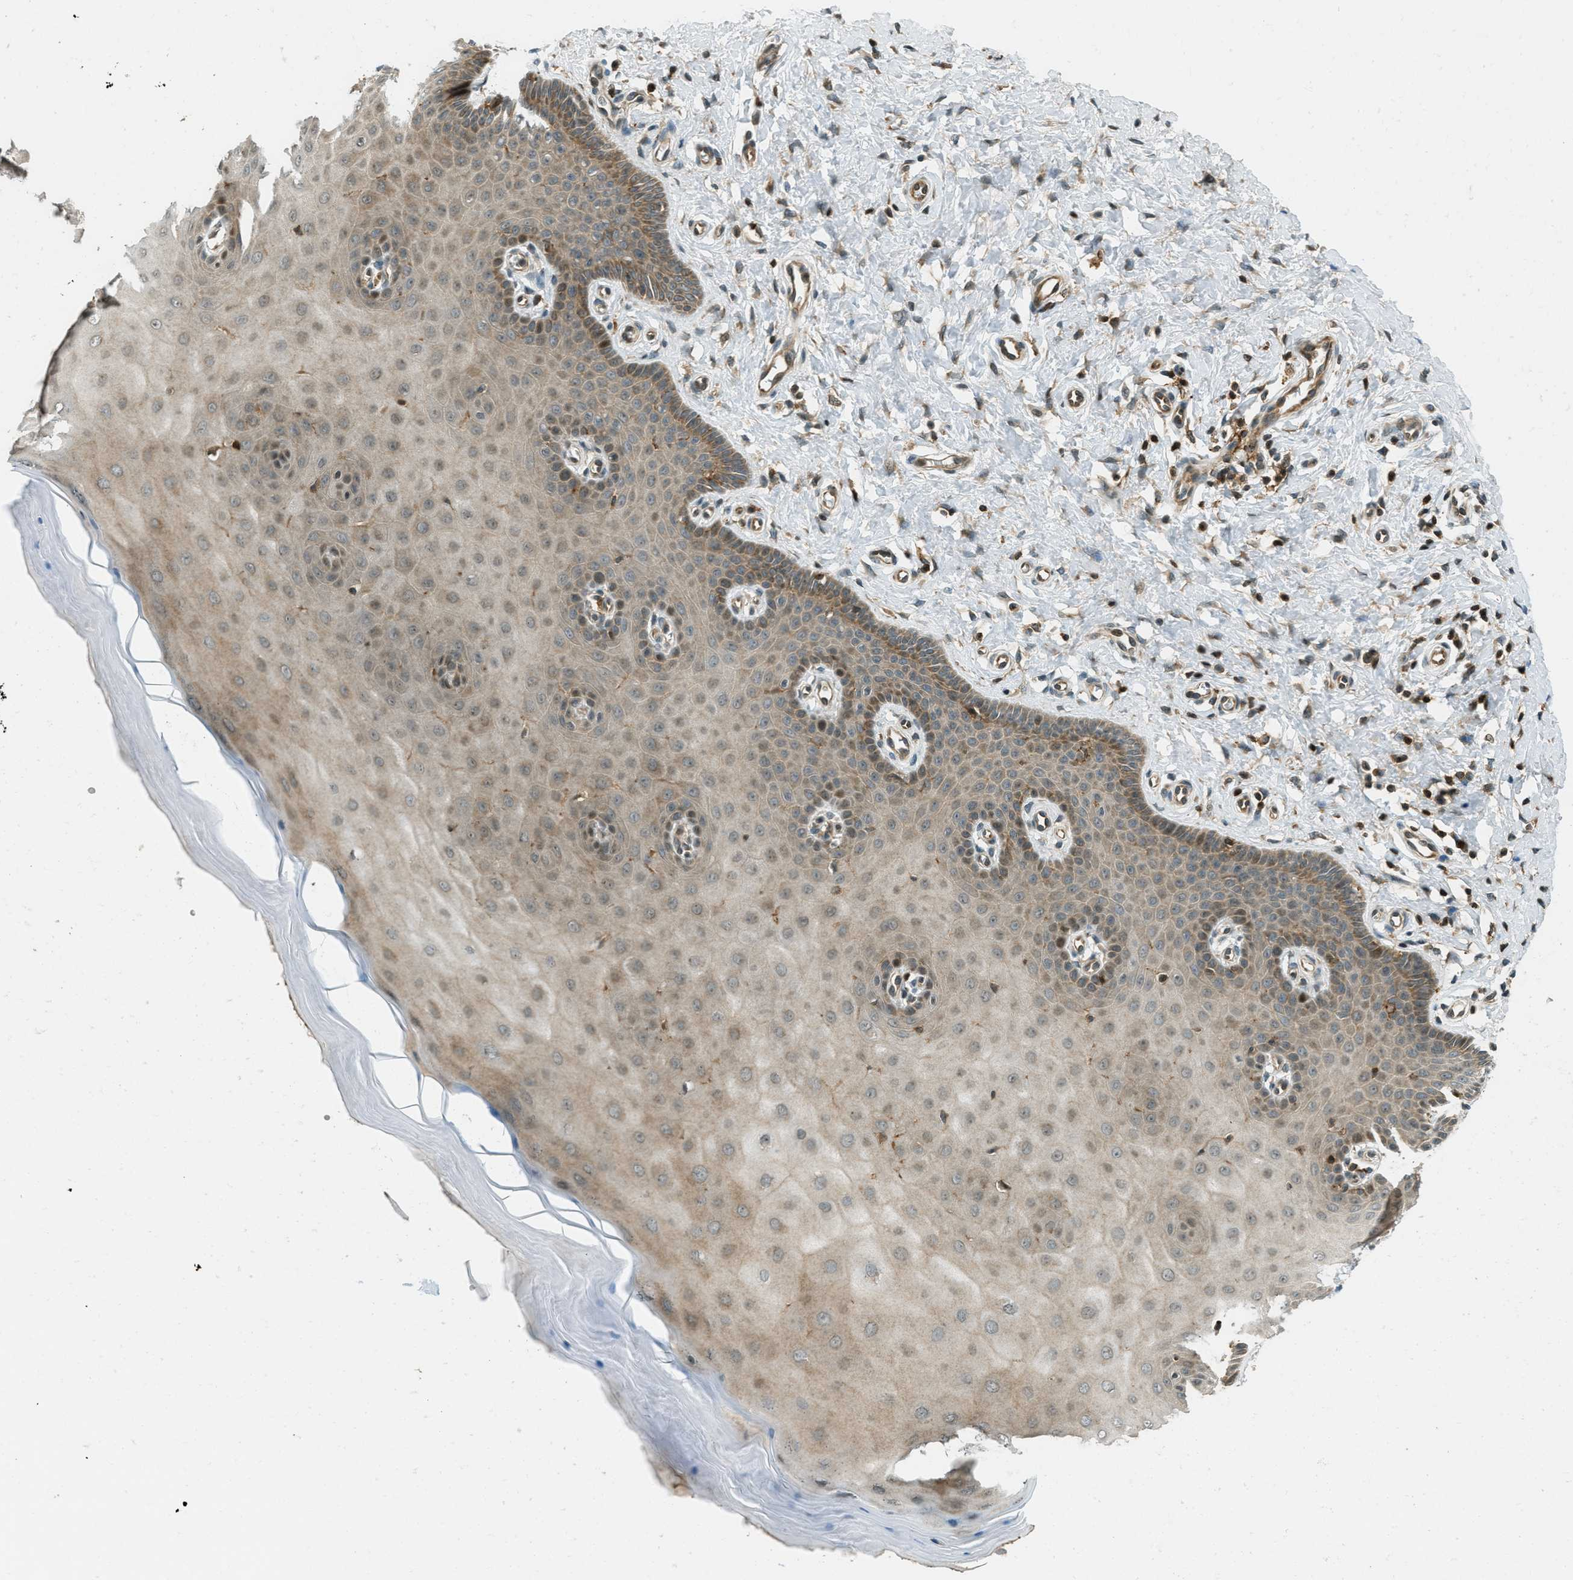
{"staining": {"intensity": "moderate", "quantity": ">75%", "location": "cytoplasmic/membranous,nuclear"}, "tissue": "cervix", "cell_type": "Glandular cells", "image_type": "normal", "snomed": [{"axis": "morphology", "description": "Normal tissue, NOS"}, {"axis": "topography", "description": "Cervix"}], "caption": "Immunohistochemical staining of unremarkable cervix shows medium levels of moderate cytoplasmic/membranous,nuclear positivity in approximately >75% of glandular cells.", "gene": "PTPN23", "patient": {"sex": "female", "age": 55}}